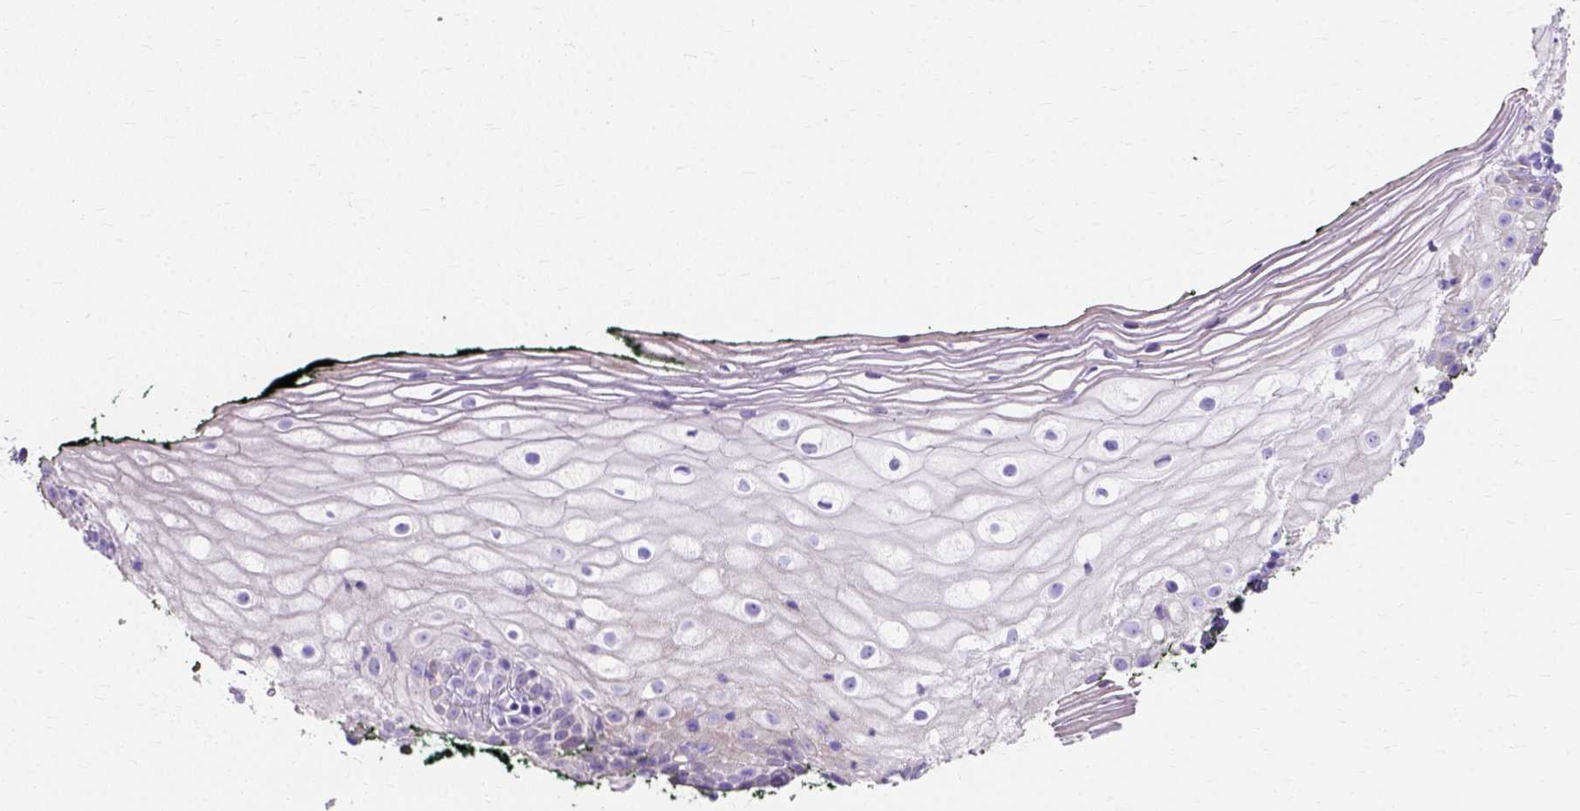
{"staining": {"intensity": "negative", "quantity": "none", "location": "none"}, "tissue": "vagina", "cell_type": "Squamous epithelial cells", "image_type": "normal", "snomed": [{"axis": "morphology", "description": "Normal tissue, NOS"}, {"axis": "topography", "description": "Vagina"}], "caption": "Immunohistochemistry (IHC) histopathology image of benign vagina: human vagina stained with DAB reveals no significant protein positivity in squamous epithelial cells. The staining is performed using DAB brown chromogen with nuclei counter-stained in using hematoxylin.", "gene": "MYH15", "patient": {"sex": "female", "age": 47}}